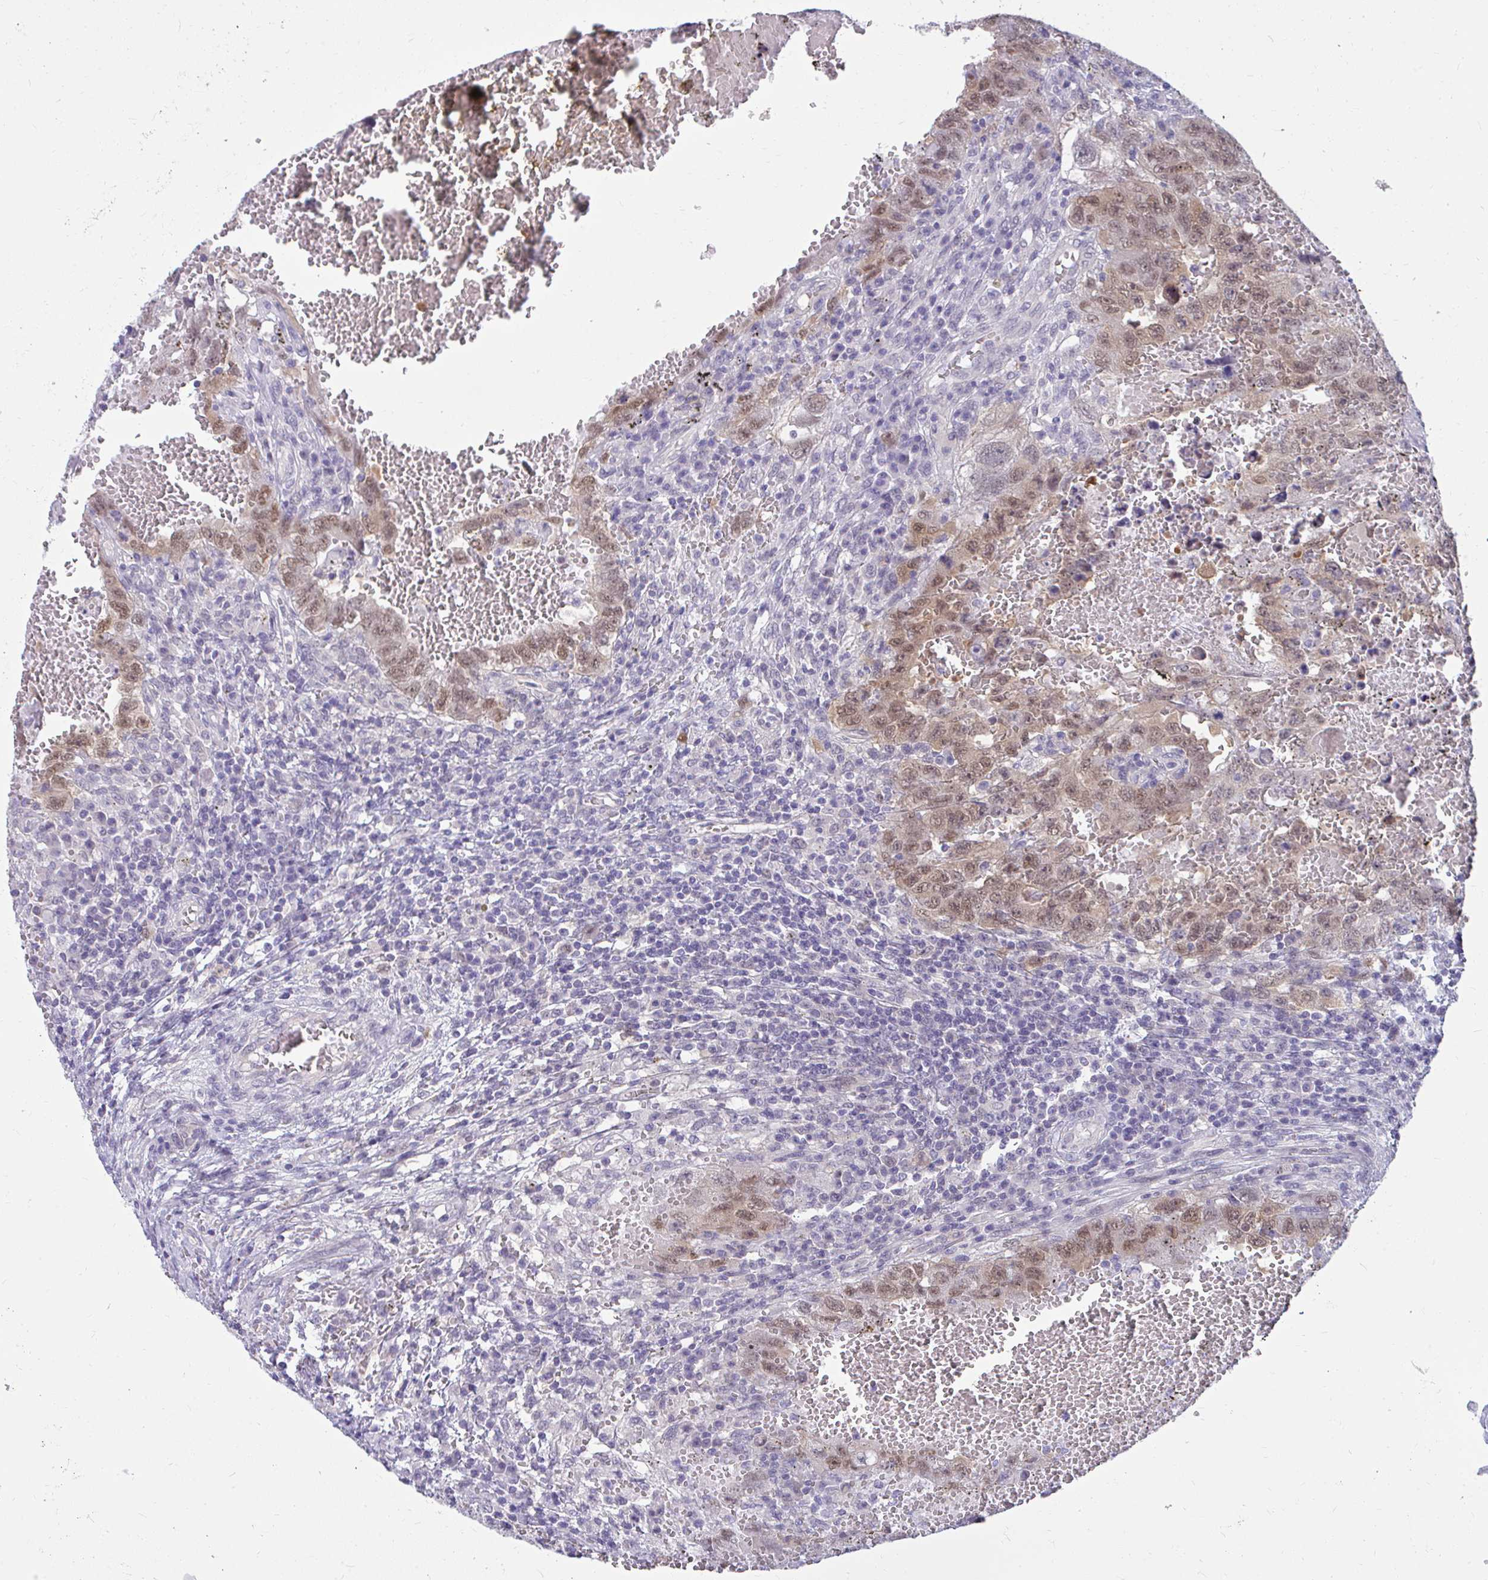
{"staining": {"intensity": "weak", "quantity": ">75%", "location": "cytoplasmic/membranous,nuclear"}, "tissue": "testis cancer", "cell_type": "Tumor cells", "image_type": "cancer", "snomed": [{"axis": "morphology", "description": "Carcinoma, Embryonal, NOS"}, {"axis": "topography", "description": "Testis"}], "caption": "Weak cytoplasmic/membranous and nuclear staining for a protein is appreciated in about >75% of tumor cells of testis embryonal carcinoma using immunohistochemistry (IHC).", "gene": "CSE1L", "patient": {"sex": "male", "age": 26}}